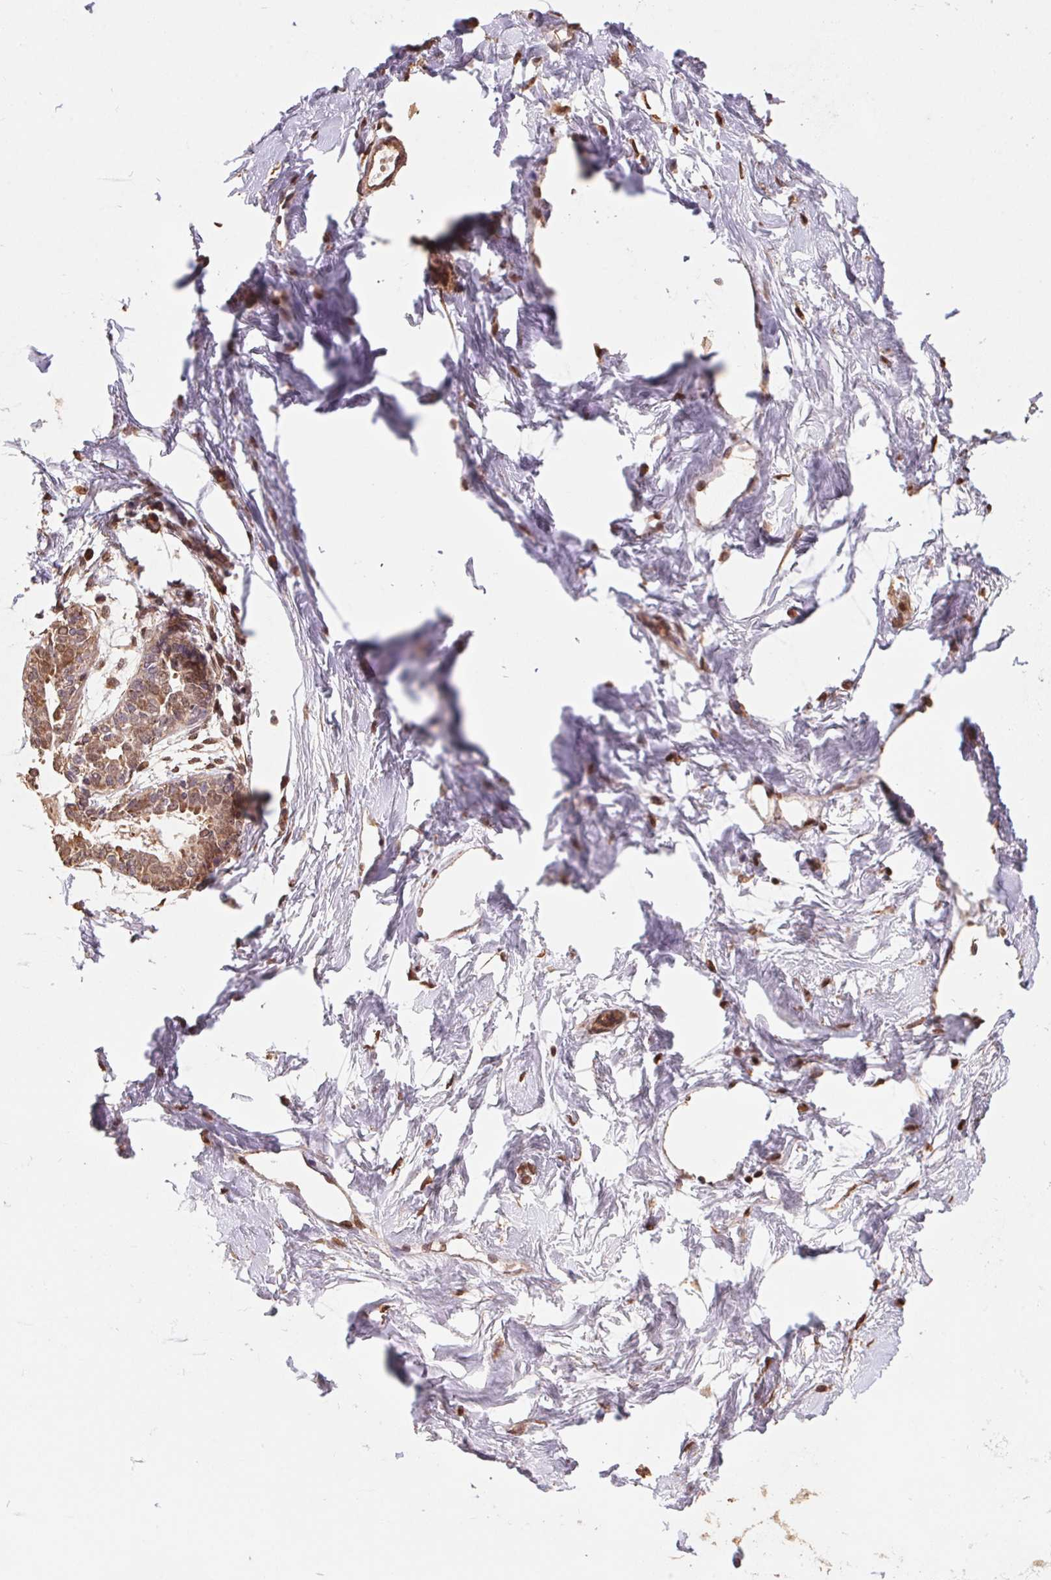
{"staining": {"intensity": "moderate", "quantity": ">75%", "location": "cytoplasmic/membranous"}, "tissue": "breast", "cell_type": "Adipocytes", "image_type": "normal", "snomed": [{"axis": "morphology", "description": "Normal tissue, NOS"}, {"axis": "topography", "description": "Breast"}], "caption": "IHC image of normal breast: human breast stained using immunohistochemistry (IHC) demonstrates medium levels of moderate protein expression localized specifically in the cytoplasmic/membranous of adipocytes, appearing as a cytoplasmic/membranous brown color.", "gene": "CUTA", "patient": {"sex": "female", "age": 45}}